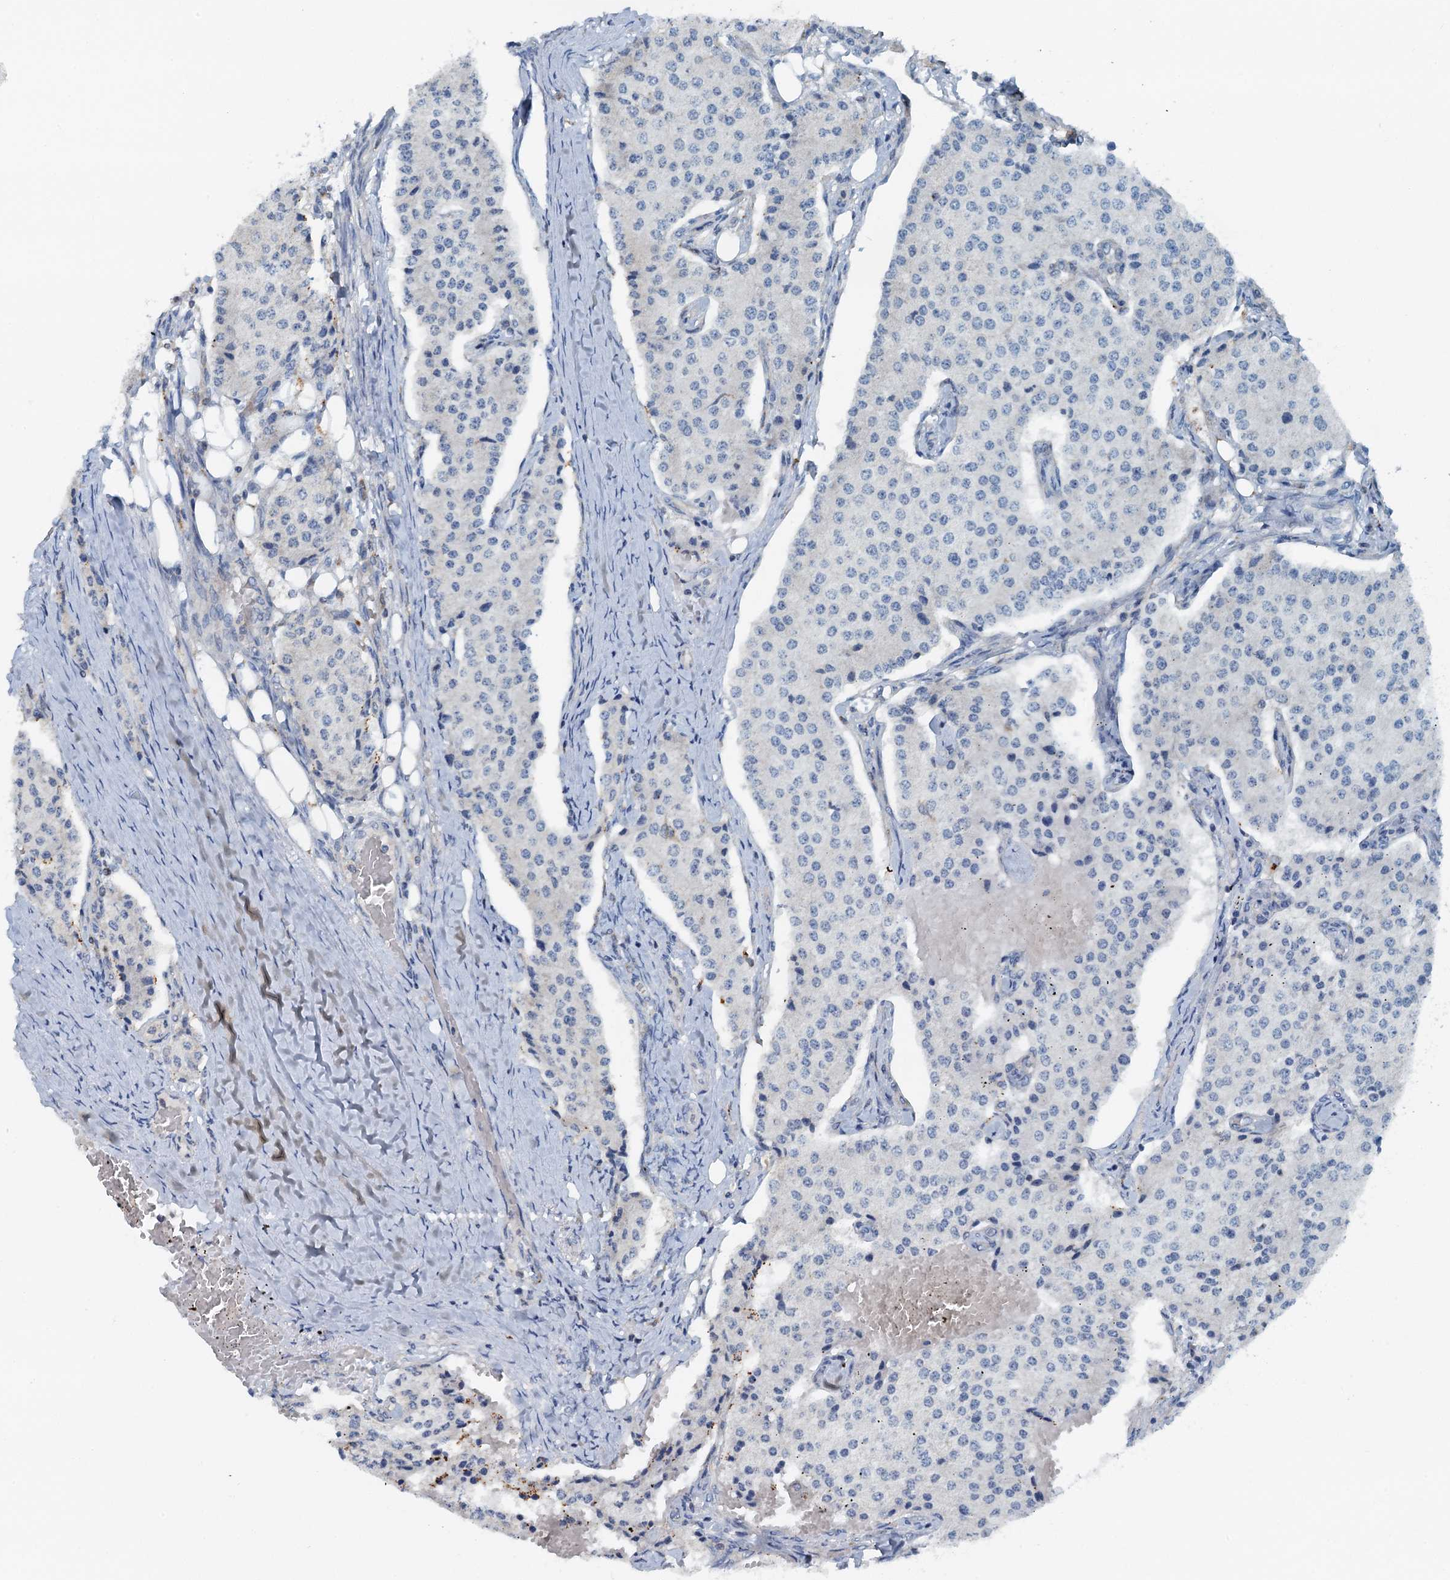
{"staining": {"intensity": "negative", "quantity": "none", "location": "none"}, "tissue": "carcinoid", "cell_type": "Tumor cells", "image_type": "cancer", "snomed": [{"axis": "morphology", "description": "Carcinoid, malignant, NOS"}, {"axis": "topography", "description": "Colon"}], "caption": "A photomicrograph of carcinoid stained for a protein displays no brown staining in tumor cells.", "gene": "THAP10", "patient": {"sex": "female", "age": 52}}